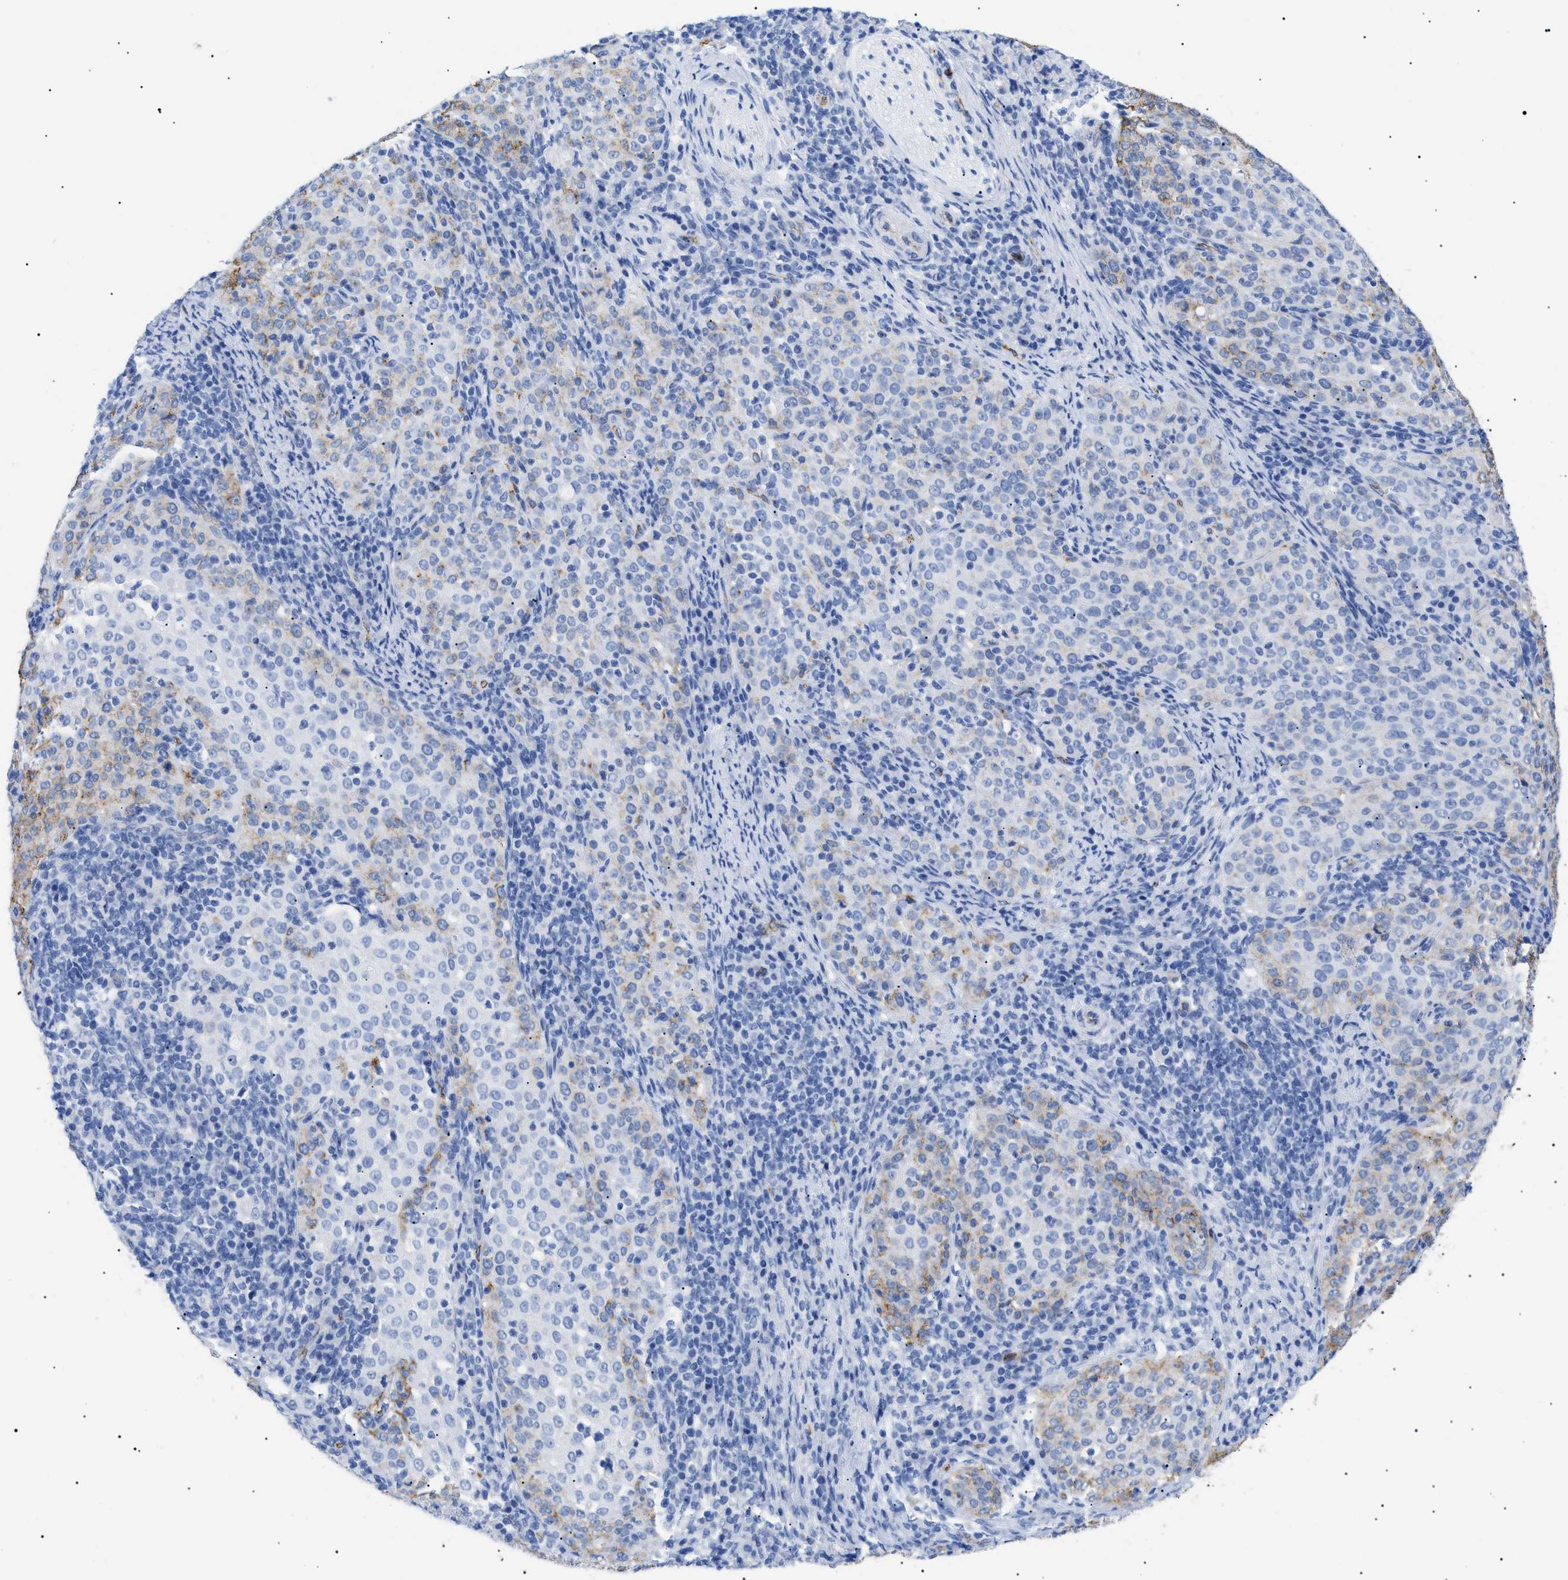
{"staining": {"intensity": "weak", "quantity": "25%-75%", "location": "cytoplasmic/membranous"}, "tissue": "cervical cancer", "cell_type": "Tumor cells", "image_type": "cancer", "snomed": [{"axis": "morphology", "description": "Squamous cell carcinoma, NOS"}, {"axis": "topography", "description": "Cervix"}], "caption": "IHC photomicrograph of neoplastic tissue: human cervical squamous cell carcinoma stained using immunohistochemistry demonstrates low levels of weak protein expression localized specifically in the cytoplasmic/membranous of tumor cells, appearing as a cytoplasmic/membranous brown color.", "gene": "PODXL", "patient": {"sex": "female", "age": 51}}